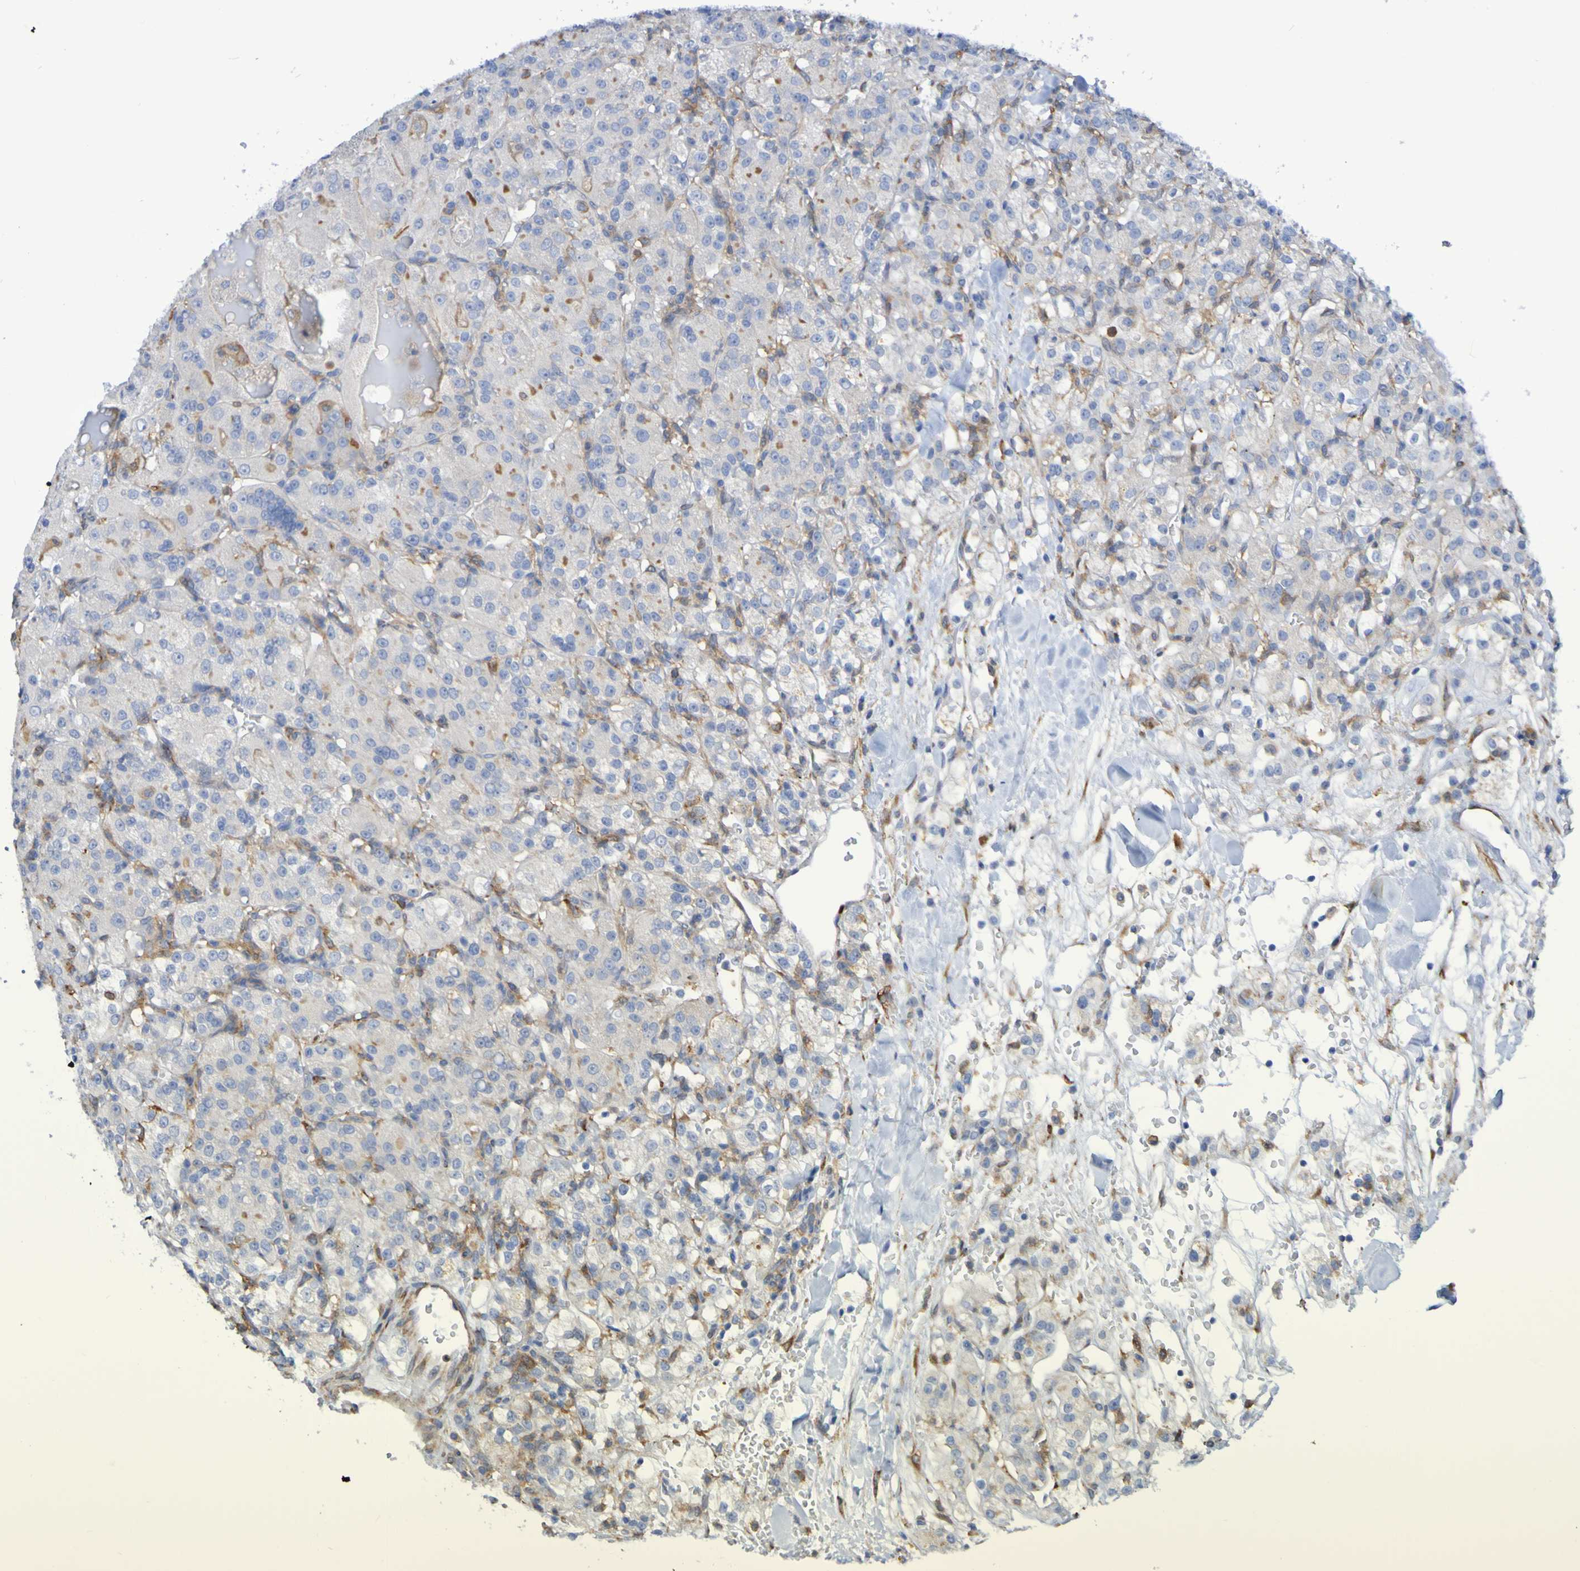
{"staining": {"intensity": "weak", "quantity": "<25%", "location": "cytoplasmic/membranous"}, "tissue": "renal cancer", "cell_type": "Tumor cells", "image_type": "cancer", "snomed": [{"axis": "morphology", "description": "Normal tissue, NOS"}, {"axis": "morphology", "description": "Adenocarcinoma, NOS"}, {"axis": "topography", "description": "Kidney"}], "caption": "DAB immunohistochemical staining of human adenocarcinoma (renal) reveals no significant positivity in tumor cells.", "gene": "SCRG1", "patient": {"sex": "male", "age": 61}}